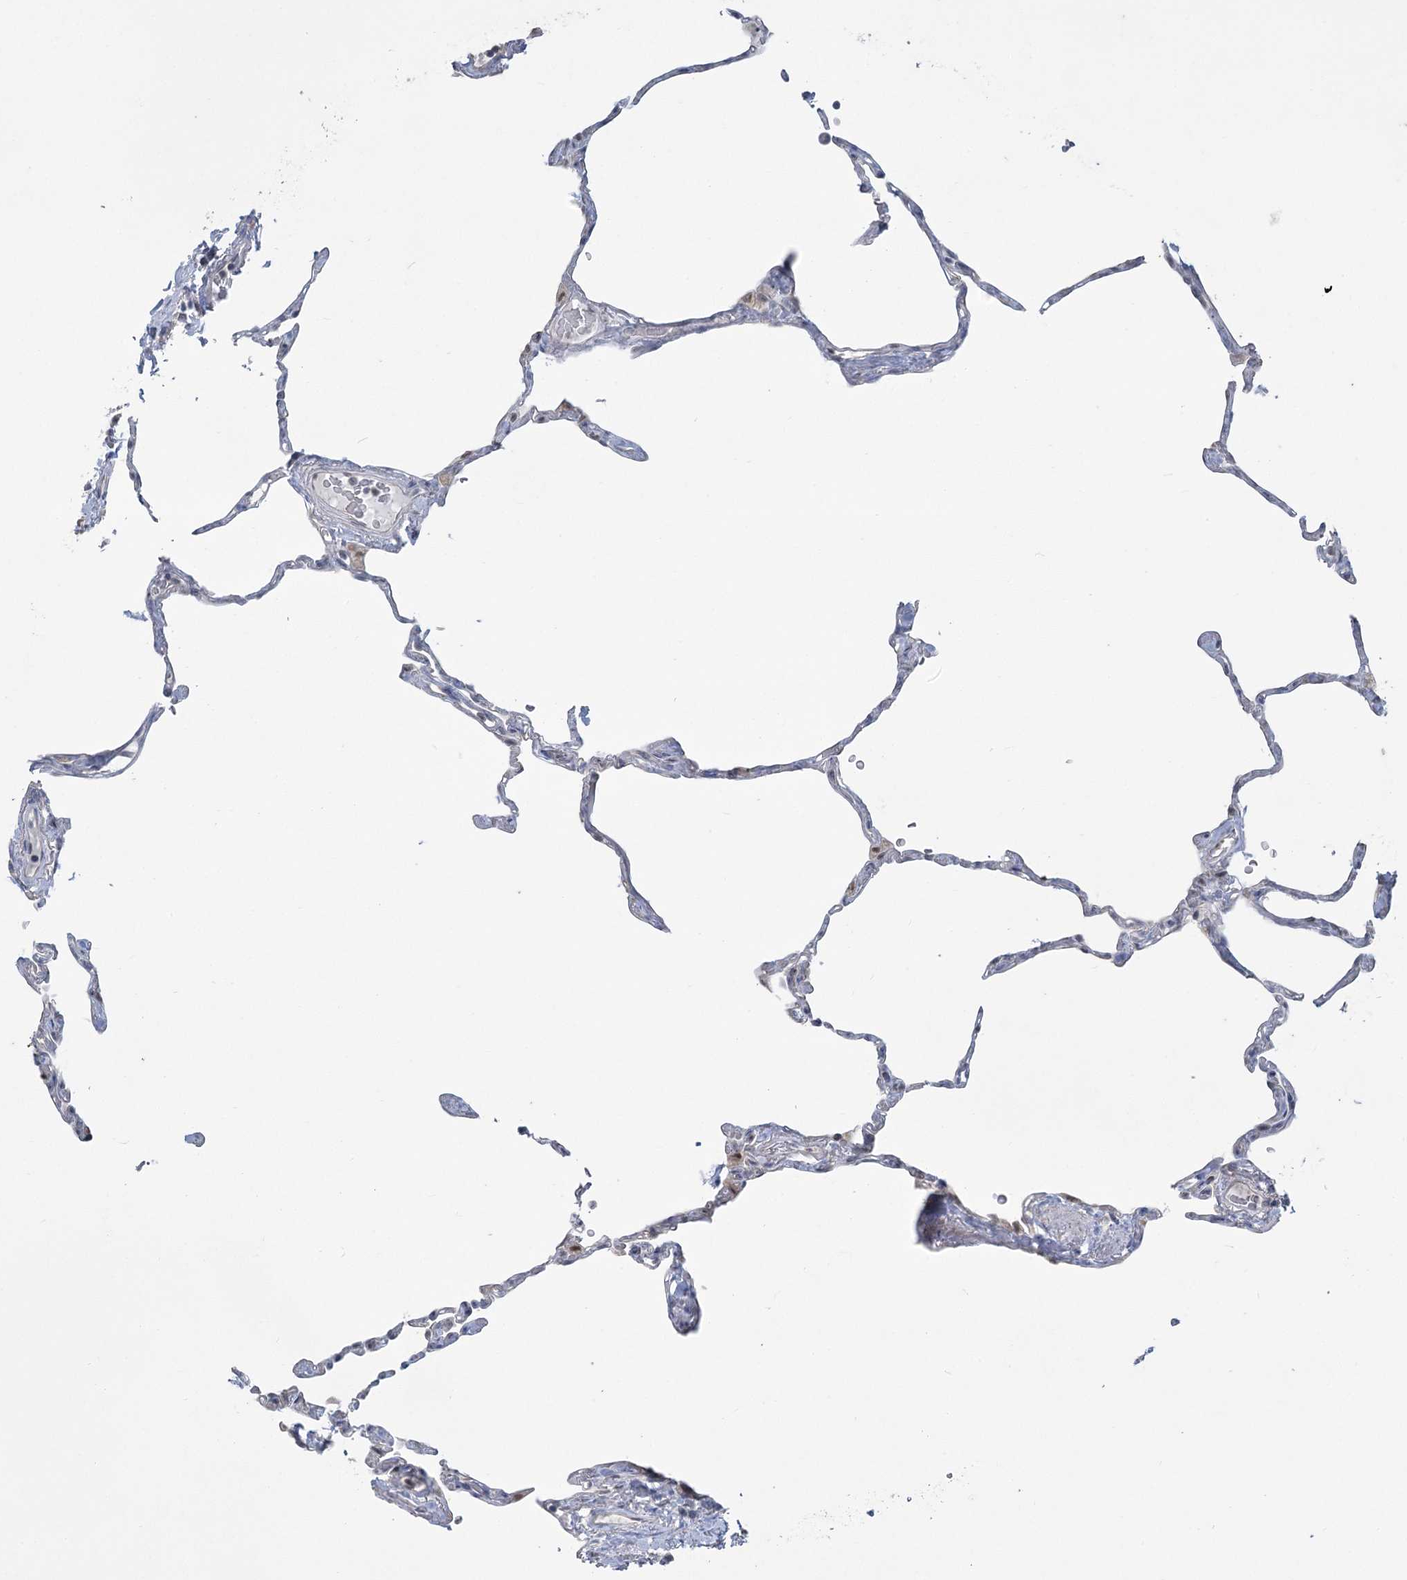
{"staining": {"intensity": "negative", "quantity": "none", "location": "none"}, "tissue": "lung", "cell_type": "Alveolar cells", "image_type": "normal", "snomed": [{"axis": "morphology", "description": "Normal tissue, NOS"}, {"axis": "topography", "description": "Lung"}], "caption": "Immunohistochemical staining of benign lung reveals no significant expression in alveolar cells. (Brightfield microscopy of DAB immunohistochemistry (IHC) at high magnification).", "gene": "MTG1", "patient": {"sex": "male", "age": 65}}